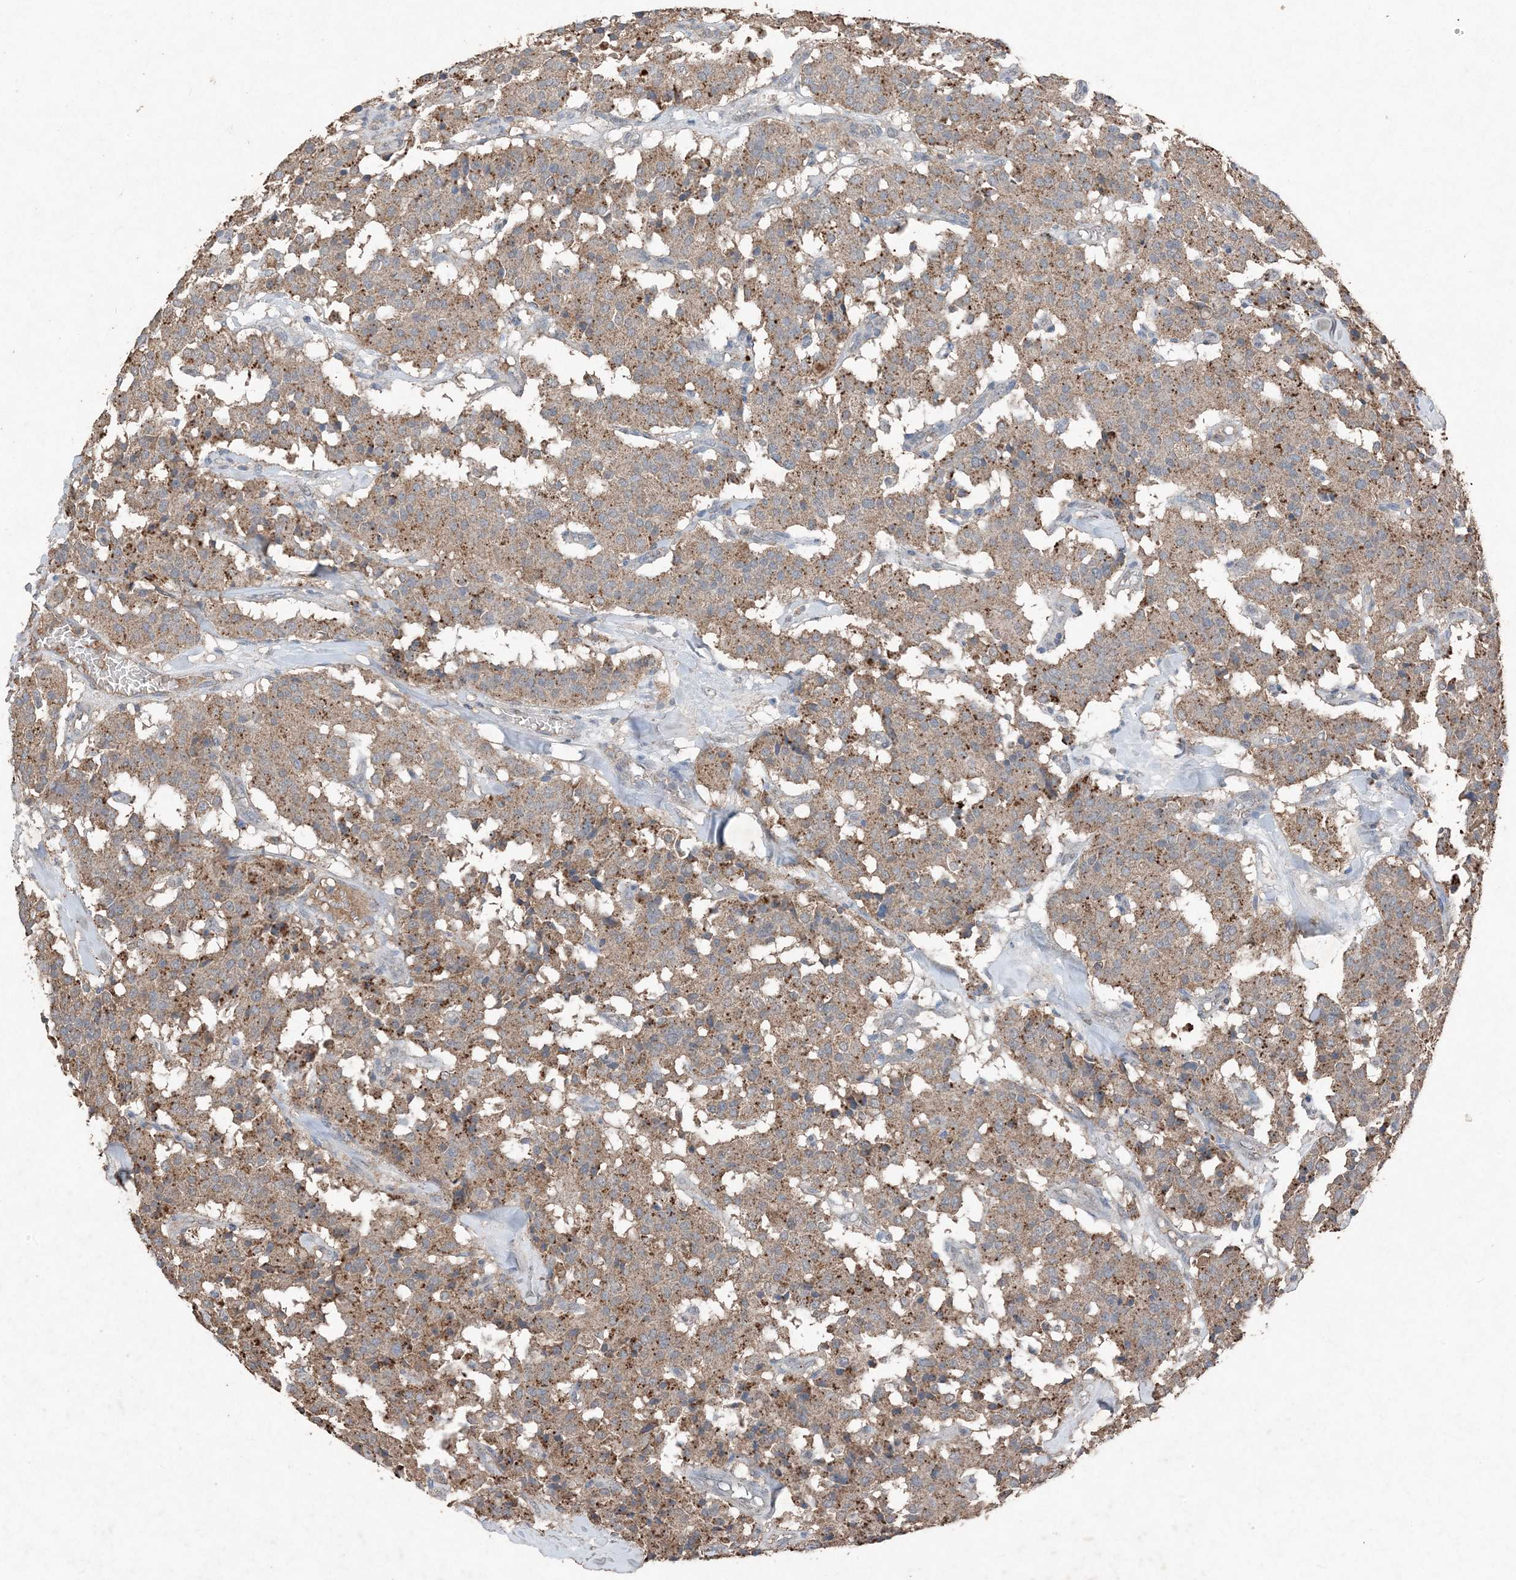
{"staining": {"intensity": "moderate", "quantity": ">75%", "location": "cytoplasmic/membranous"}, "tissue": "carcinoid", "cell_type": "Tumor cells", "image_type": "cancer", "snomed": [{"axis": "morphology", "description": "Carcinoid, malignant, NOS"}, {"axis": "topography", "description": "Lung"}], "caption": "A brown stain labels moderate cytoplasmic/membranous positivity of a protein in human carcinoid (malignant) tumor cells.", "gene": "FCN3", "patient": {"sex": "male", "age": 30}}